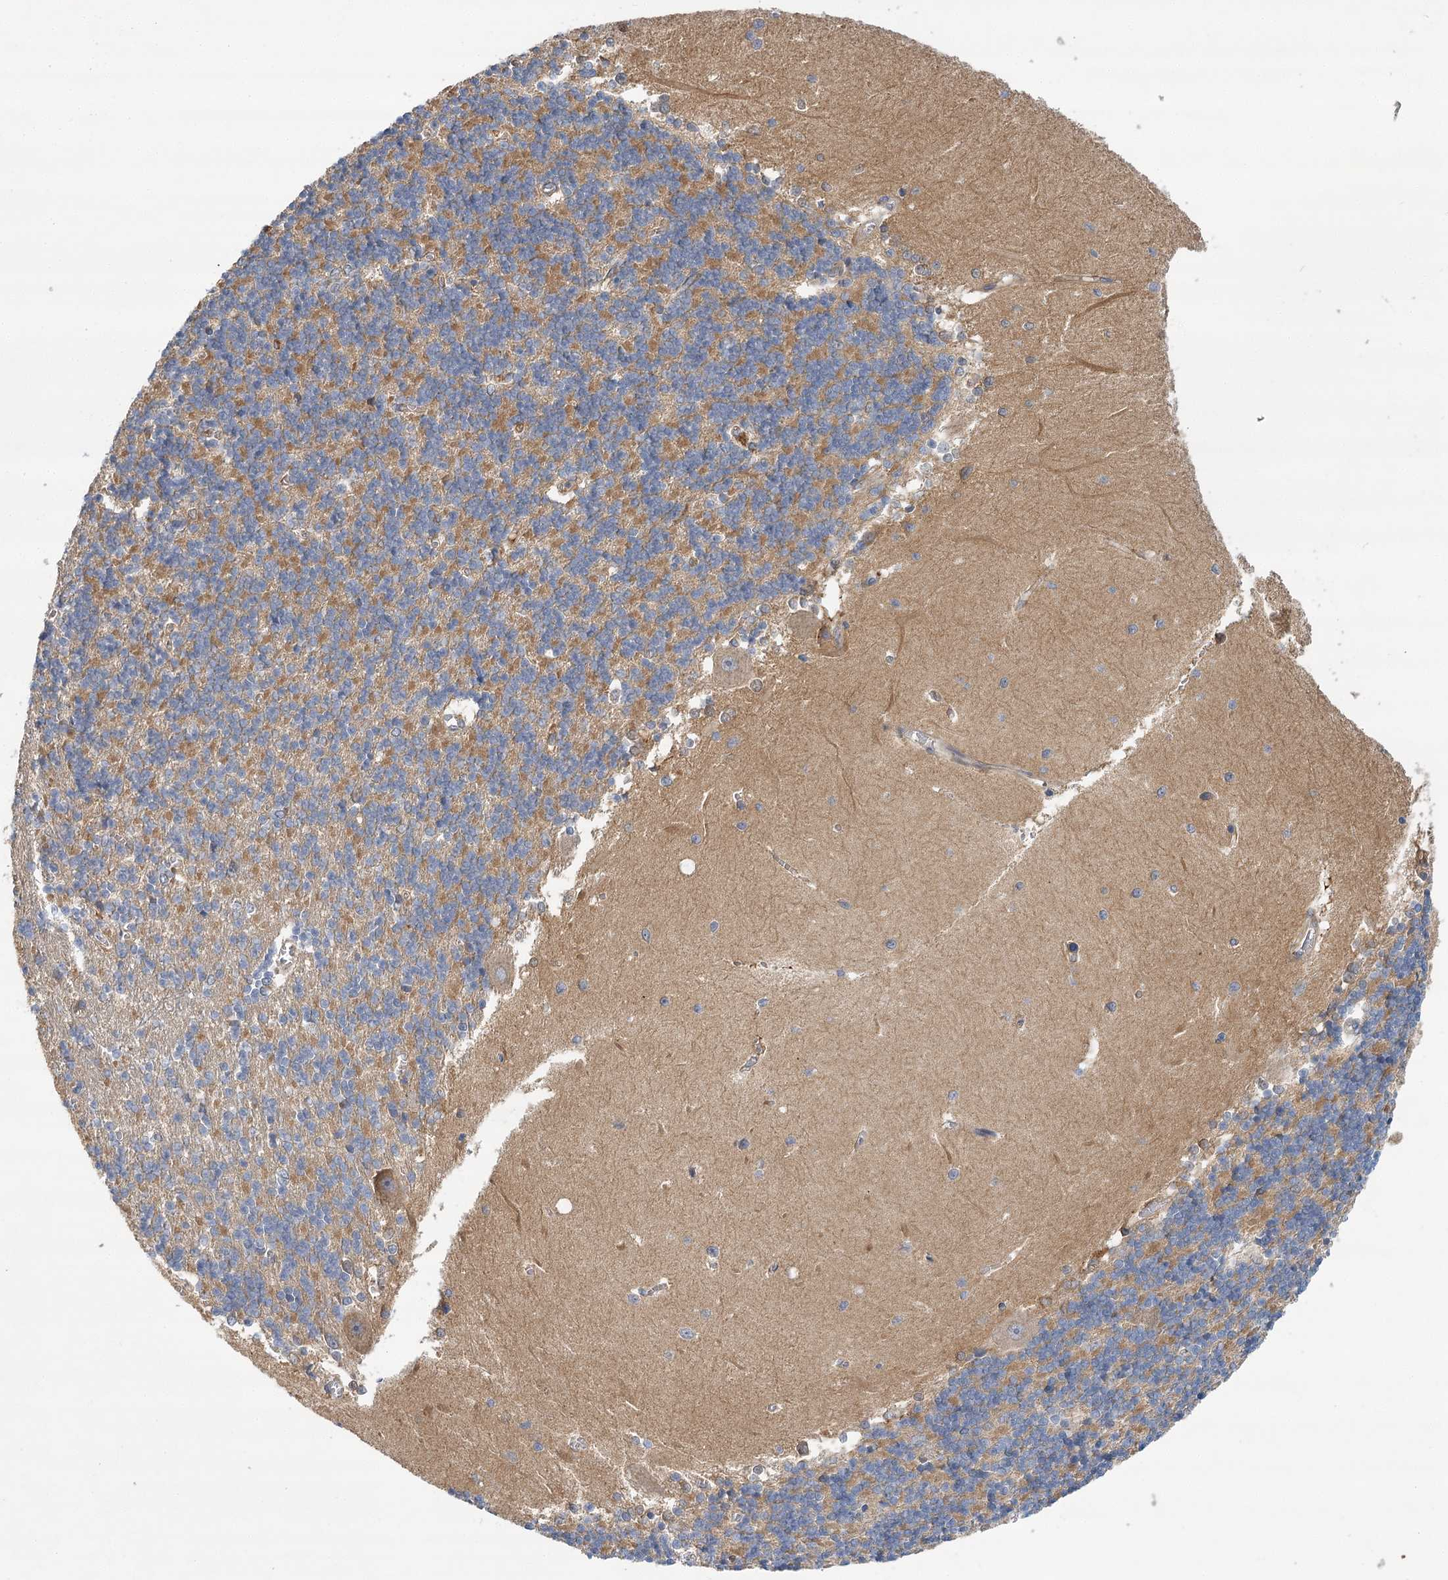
{"staining": {"intensity": "moderate", "quantity": "25%-75%", "location": "cytoplasmic/membranous"}, "tissue": "cerebellum", "cell_type": "Cells in granular layer", "image_type": "normal", "snomed": [{"axis": "morphology", "description": "Normal tissue, NOS"}, {"axis": "topography", "description": "Cerebellum"}], "caption": "Immunohistochemistry of unremarkable human cerebellum shows medium levels of moderate cytoplasmic/membranous staining in approximately 25%-75% of cells in granular layer. (DAB = brown stain, brightfield microscopy at high magnification).", "gene": "LSS", "patient": {"sex": "male", "age": 37}}